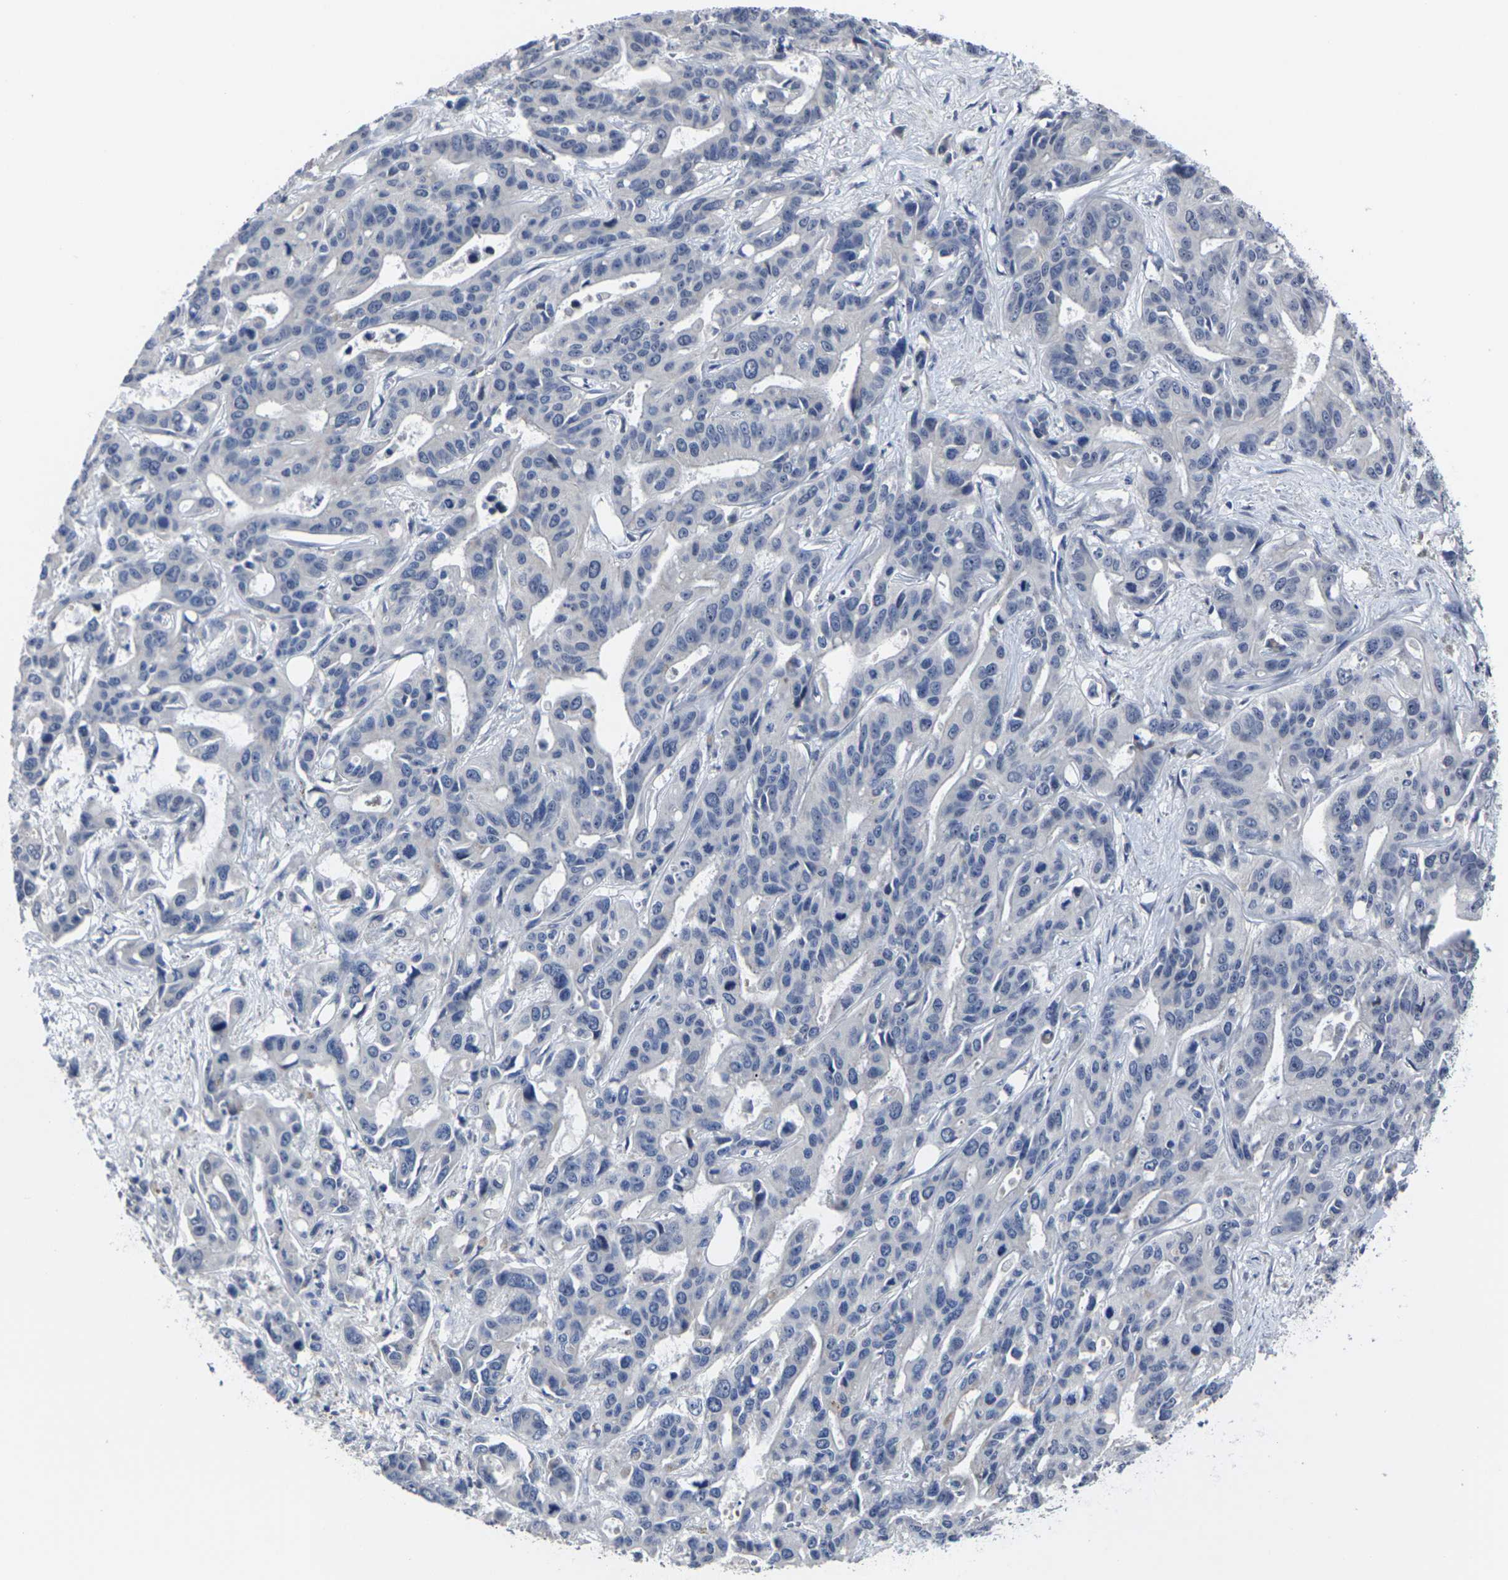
{"staining": {"intensity": "negative", "quantity": "none", "location": "none"}, "tissue": "liver cancer", "cell_type": "Tumor cells", "image_type": "cancer", "snomed": [{"axis": "morphology", "description": "Cholangiocarcinoma"}, {"axis": "topography", "description": "Liver"}], "caption": "Immunohistochemistry photomicrograph of neoplastic tissue: liver cholangiocarcinoma stained with DAB displays no significant protein expression in tumor cells.", "gene": "MSANTD4", "patient": {"sex": "female", "age": 65}}